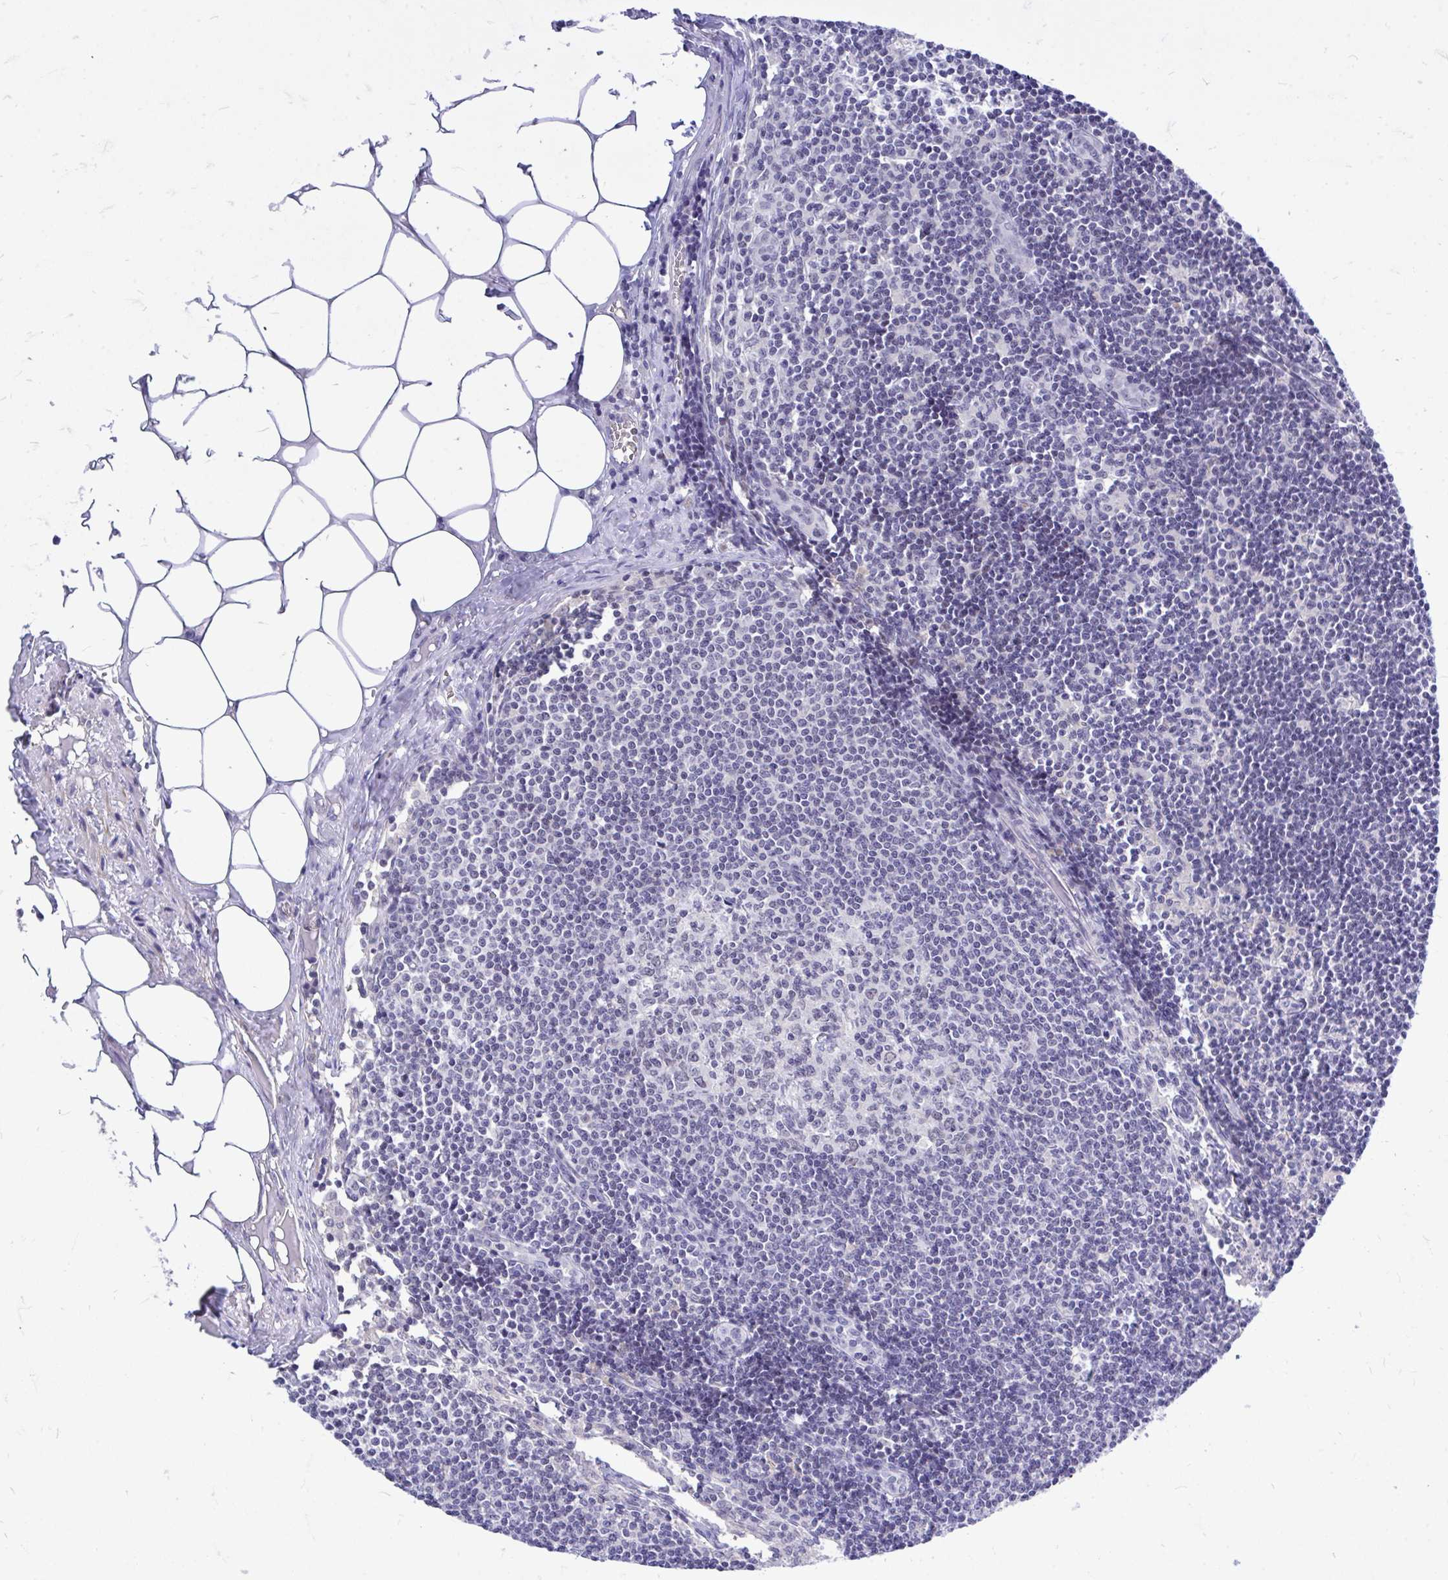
{"staining": {"intensity": "negative", "quantity": "none", "location": "none"}, "tissue": "lymph node", "cell_type": "Germinal center cells", "image_type": "normal", "snomed": [{"axis": "morphology", "description": "Normal tissue, NOS"}, {"axis": "topography", "description": "Lymph node"}], "caption": "DAB immunohistochemical staining of unremarkable human lymph node exhibits no significant positivity in germinal center cells.", "gene": "ZBTB25", "patient": {"sex": "female", "age": 31}}